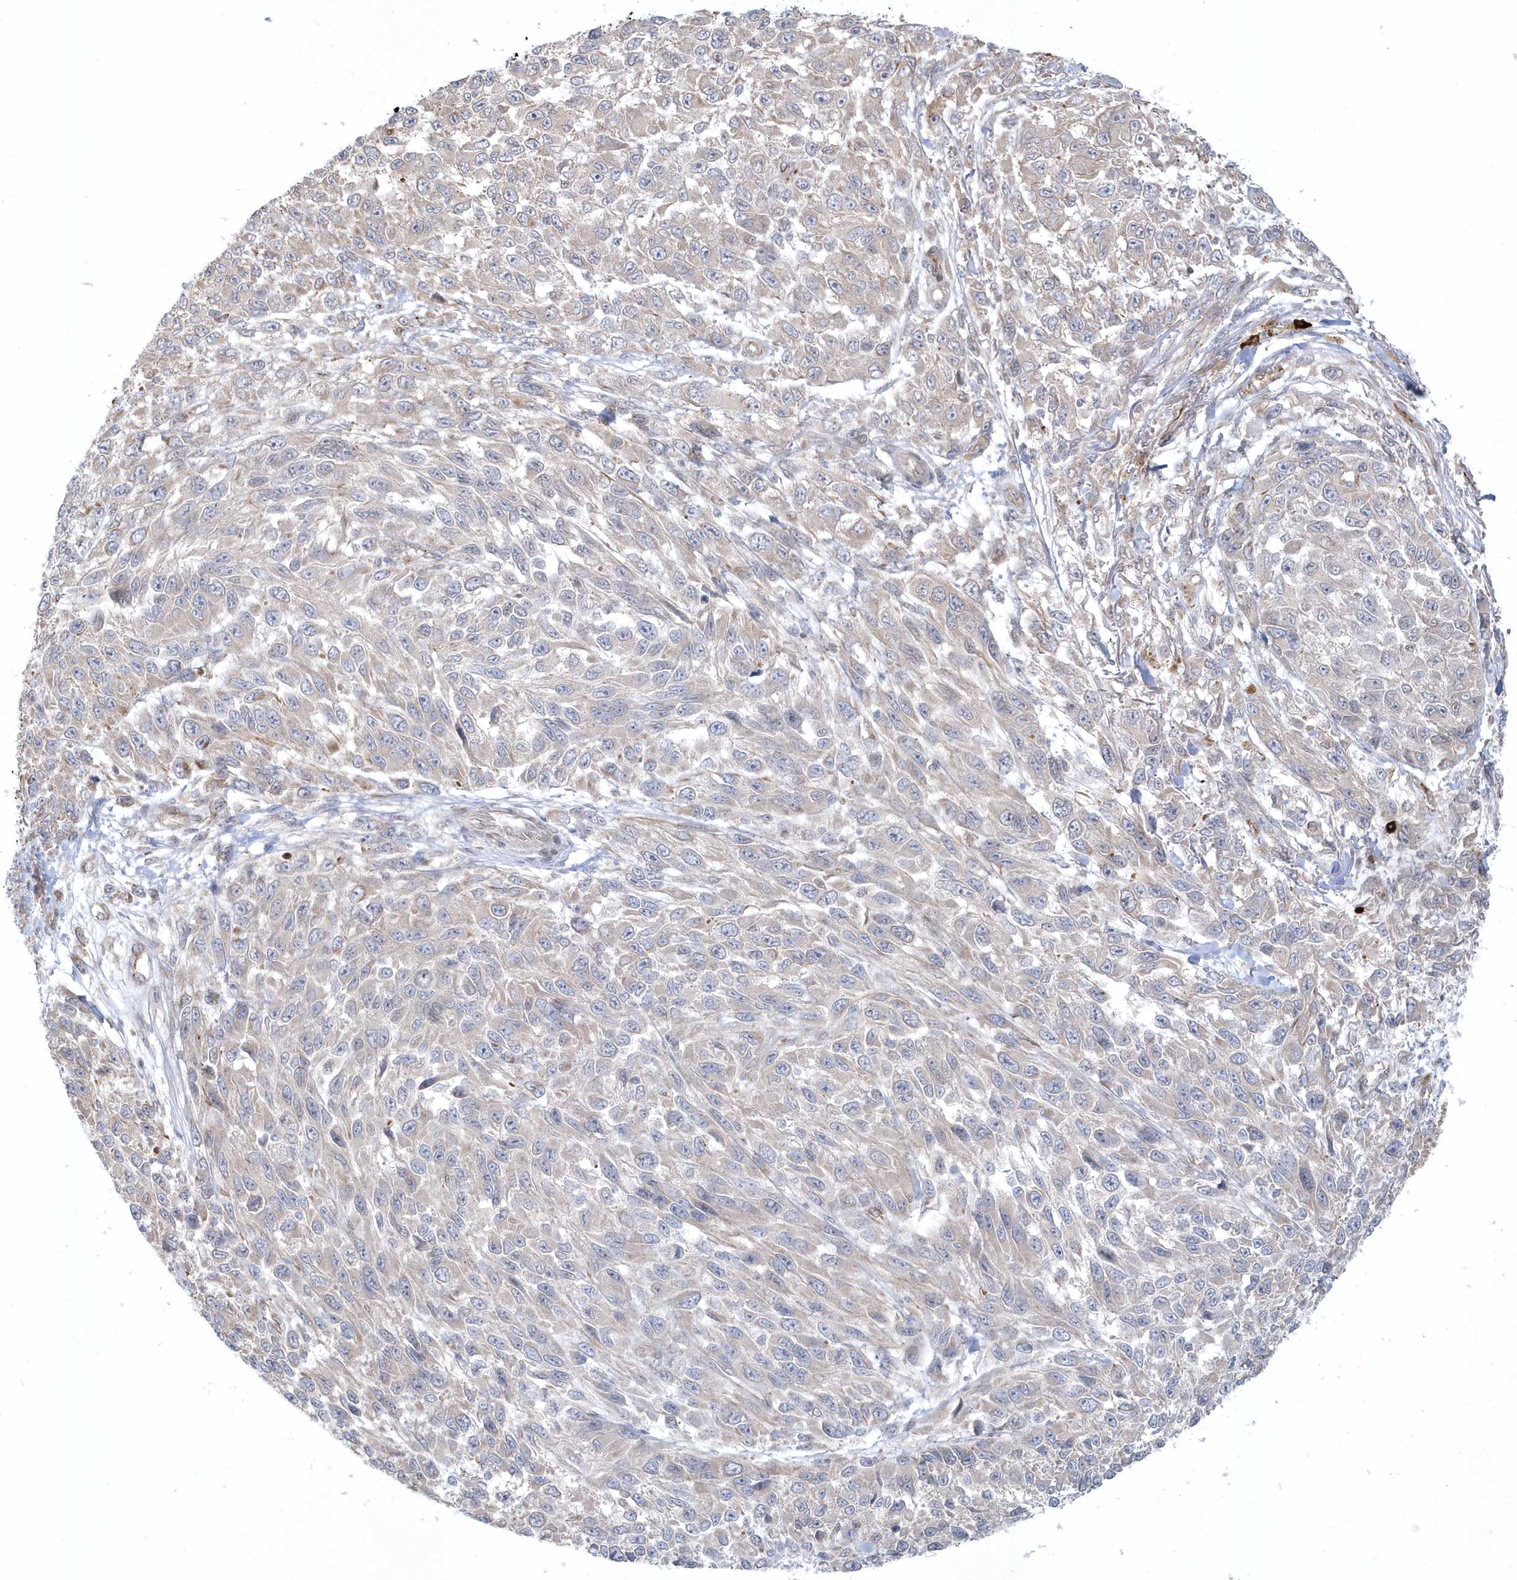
{"staining": {"intensity": "negative", "quantity": "none", "location": "none"}, "tissue": "melanoma", "cell_type": "Tumor cells", "image_type": "cancer", "snomed": [{"axis": "morphology", "description": "Malignant melanoma, NOS"}, {"axis": "topography", "description": "Skin"}], "caption": "Immunohistochemistry photomicrograph of melanoma stained for a protein (brown), which demonstrates no staining in tumor cells.", "gene": "DHX57", "patient": {"sex": "female", "age": 96}}